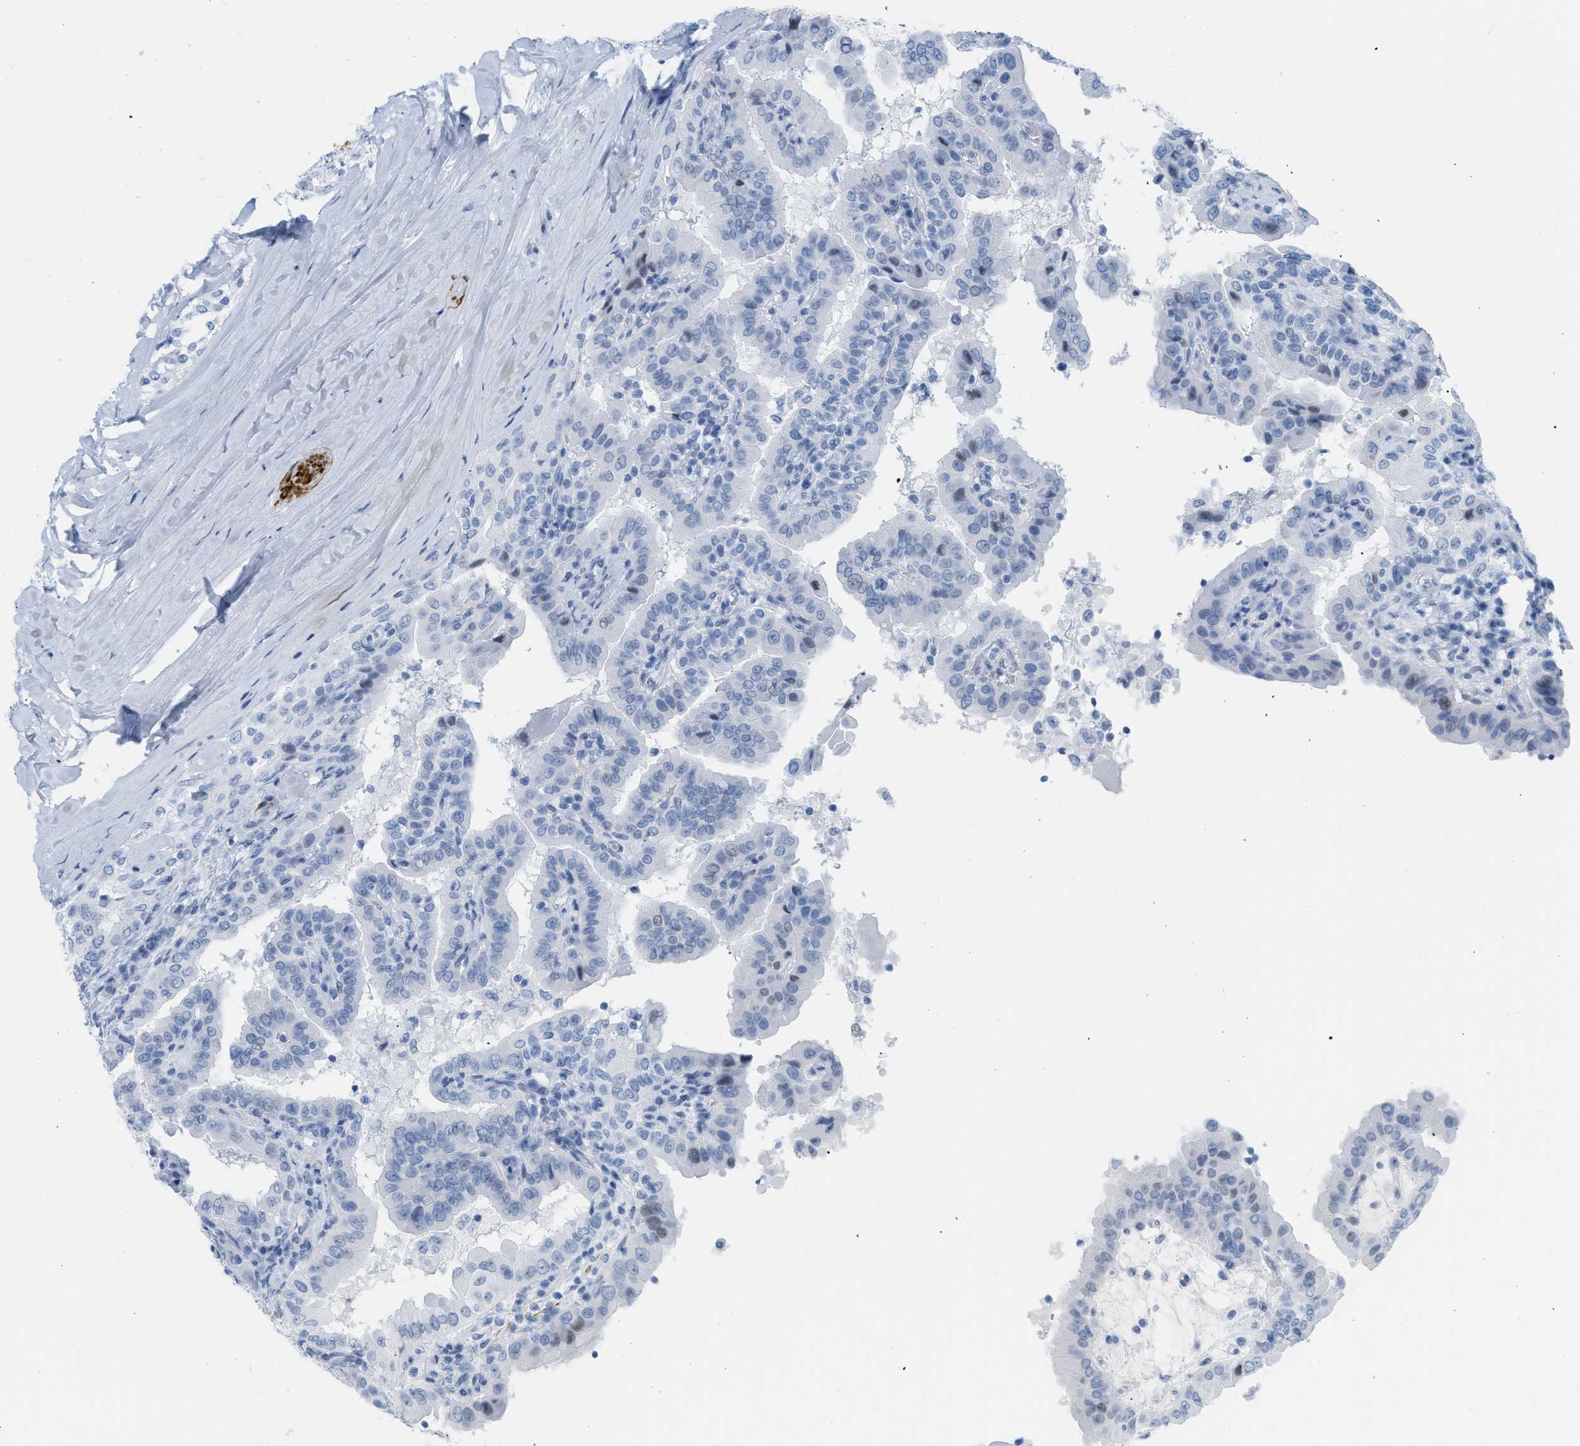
{"staining": {"intensity": "negative", "quantity": "none", "location": "none"}, "tissue": "thyroid cancer", "cell_type": "Tumor cells", "image_type": "cancer", "snomed": [{"axis": "morphology", "description": "Papillary adenocarcinoma, NOS"}, {"axis": "topography", "description": "Thyroid gland"}], "caption": "Human papillary adenocarcinoma (thyroid) stained for a protein using immunohistochemistry (IHC) exhibits no expression in tumor cells.", "gene": "DES", "patient": {"sex": "male", "age": 33}}